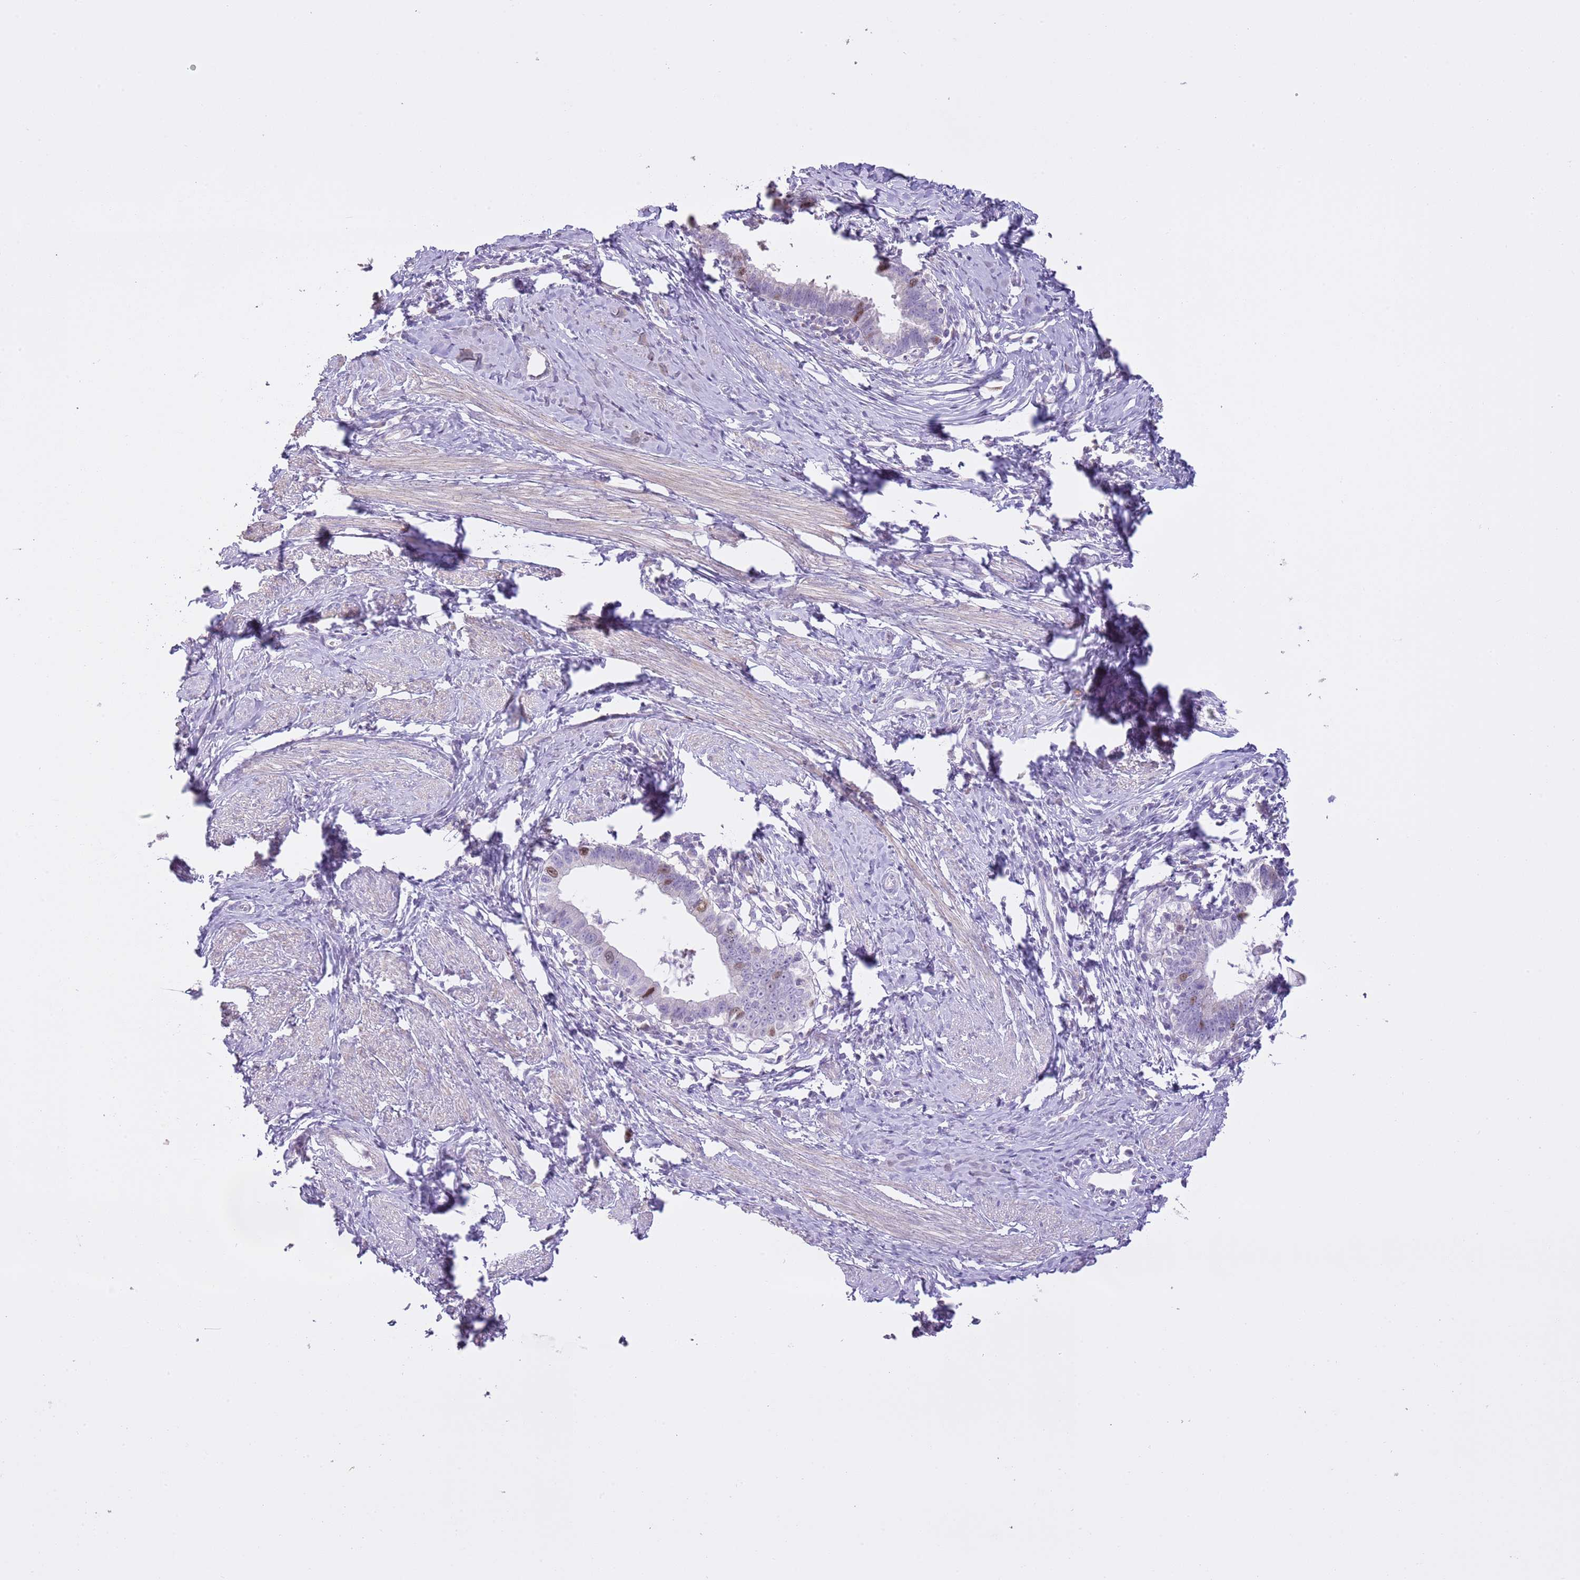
{"staining": {"intensity": "moderate", "quantity": "<25%", "location": "nuclear"}, "tissue": "cervical cancer", "cell_type": "Tumor cells", "image_type": "cancer", "snomed": [{"axis": "morphology", "description": "Adenocarcinoma, NOS"}, {"axis": "topography", "description": "Cervix"}], "caption": "The histopathology image displays a brown stain indicating the presence of a protein in the nuclear of tumor cells in adenocarcinoma (cervical).", "gene": "GMNN", "patient": {"sex": "female", "age": 36}}